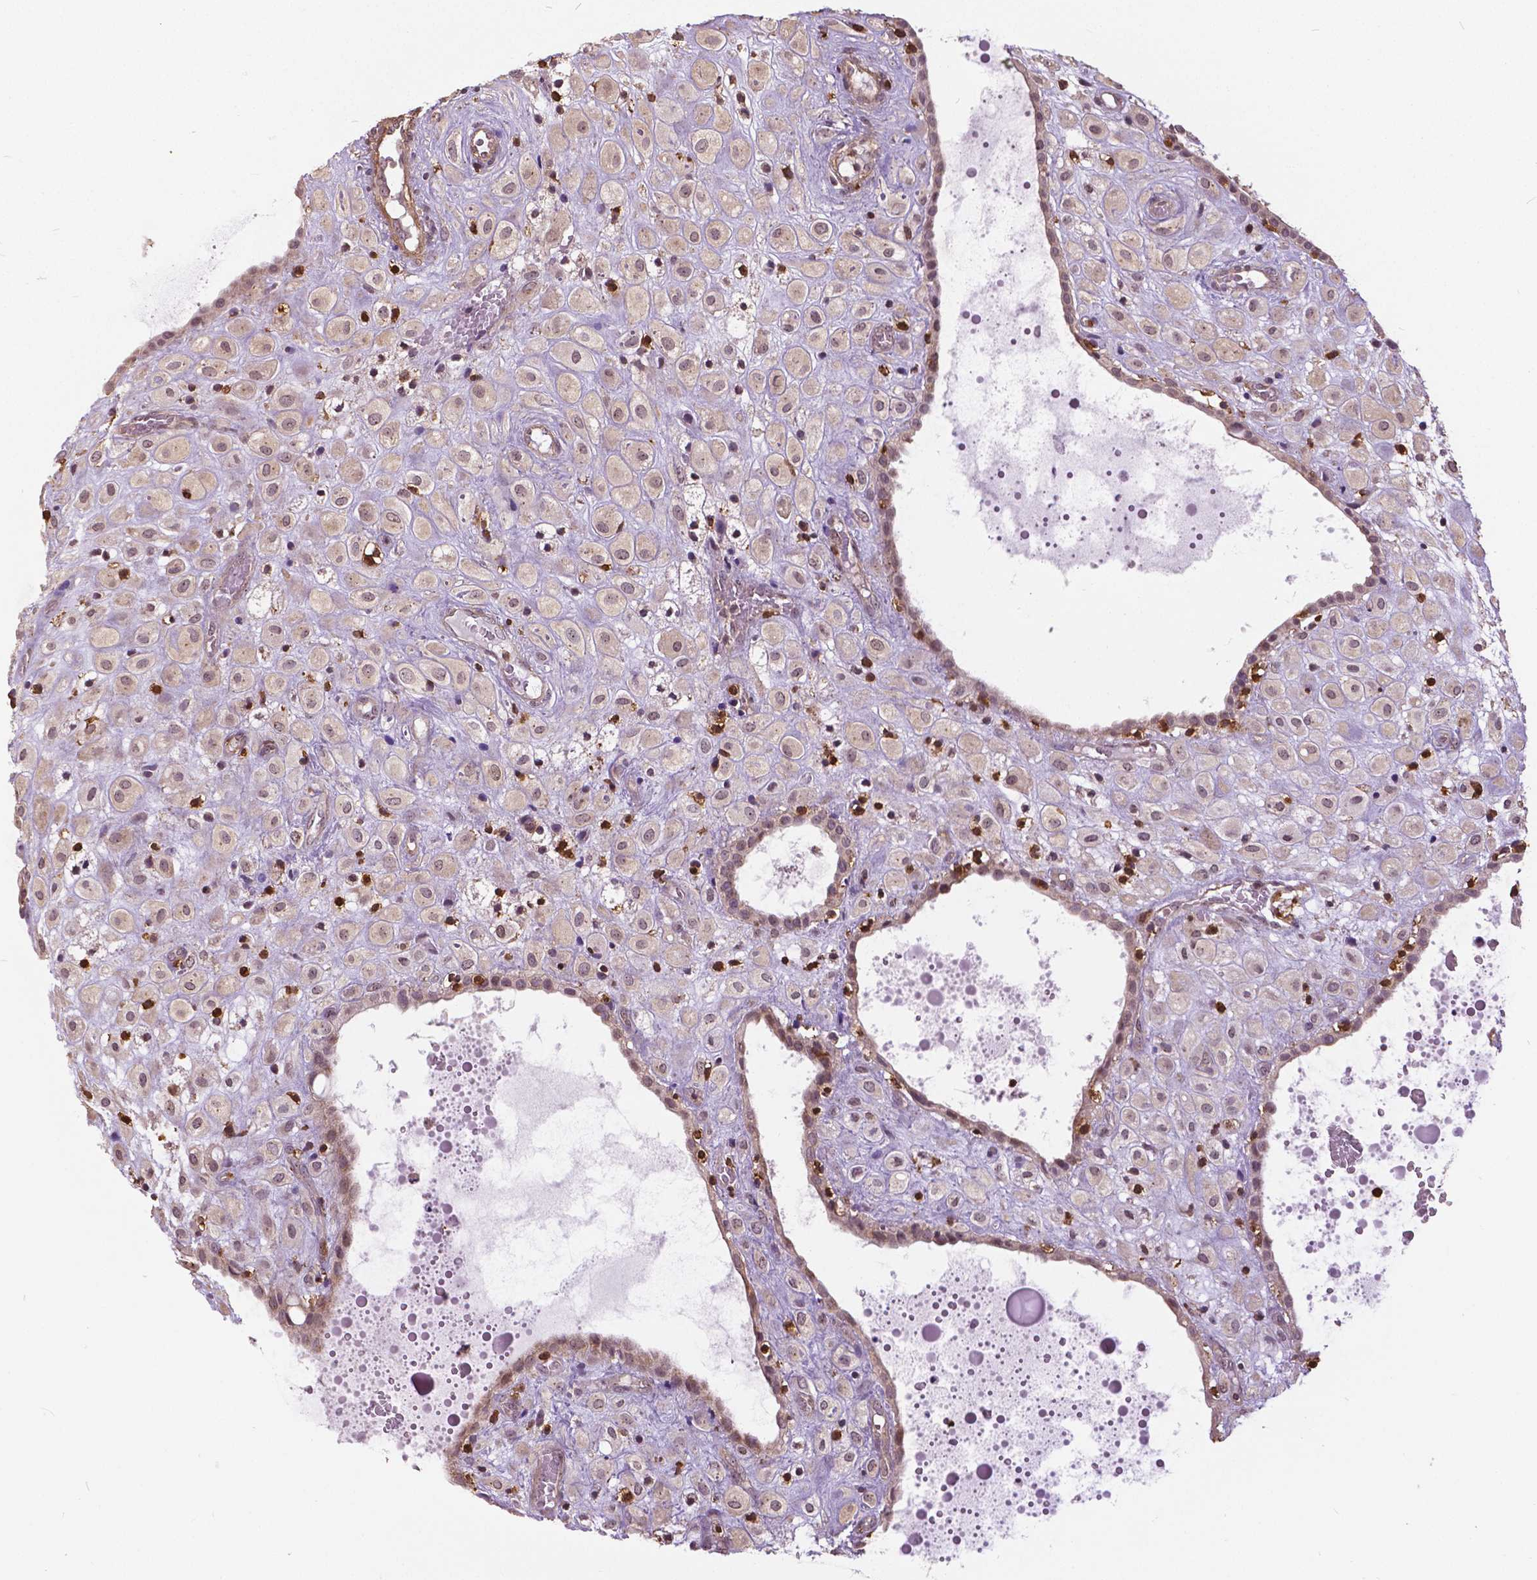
{"staining": {"intensity": "weak", "quantity": "25%-75%", "location": "cytoplasmic/membranous"}, "tissue": "placenta", "cell_type": "Decidual cells", "image_type": "normal", "snomed": [{"axis": "morphology", "description": "Normal tissue, NOS"}, {"axis": "topography", "description": "Placenta"}], "caption": "A brown stain highlights weak cytoplasmic/membranous staining of a protein in decidual cells of unremarkable placenta. The protein is stained brown, and the nuclei are stained in blue (DAB (3,3'-diaminobenzidine) IHC with brightfield microscopy, high magnification).", "gene": "ANXA13", "patient": {"sex": "female", "age": 24}}